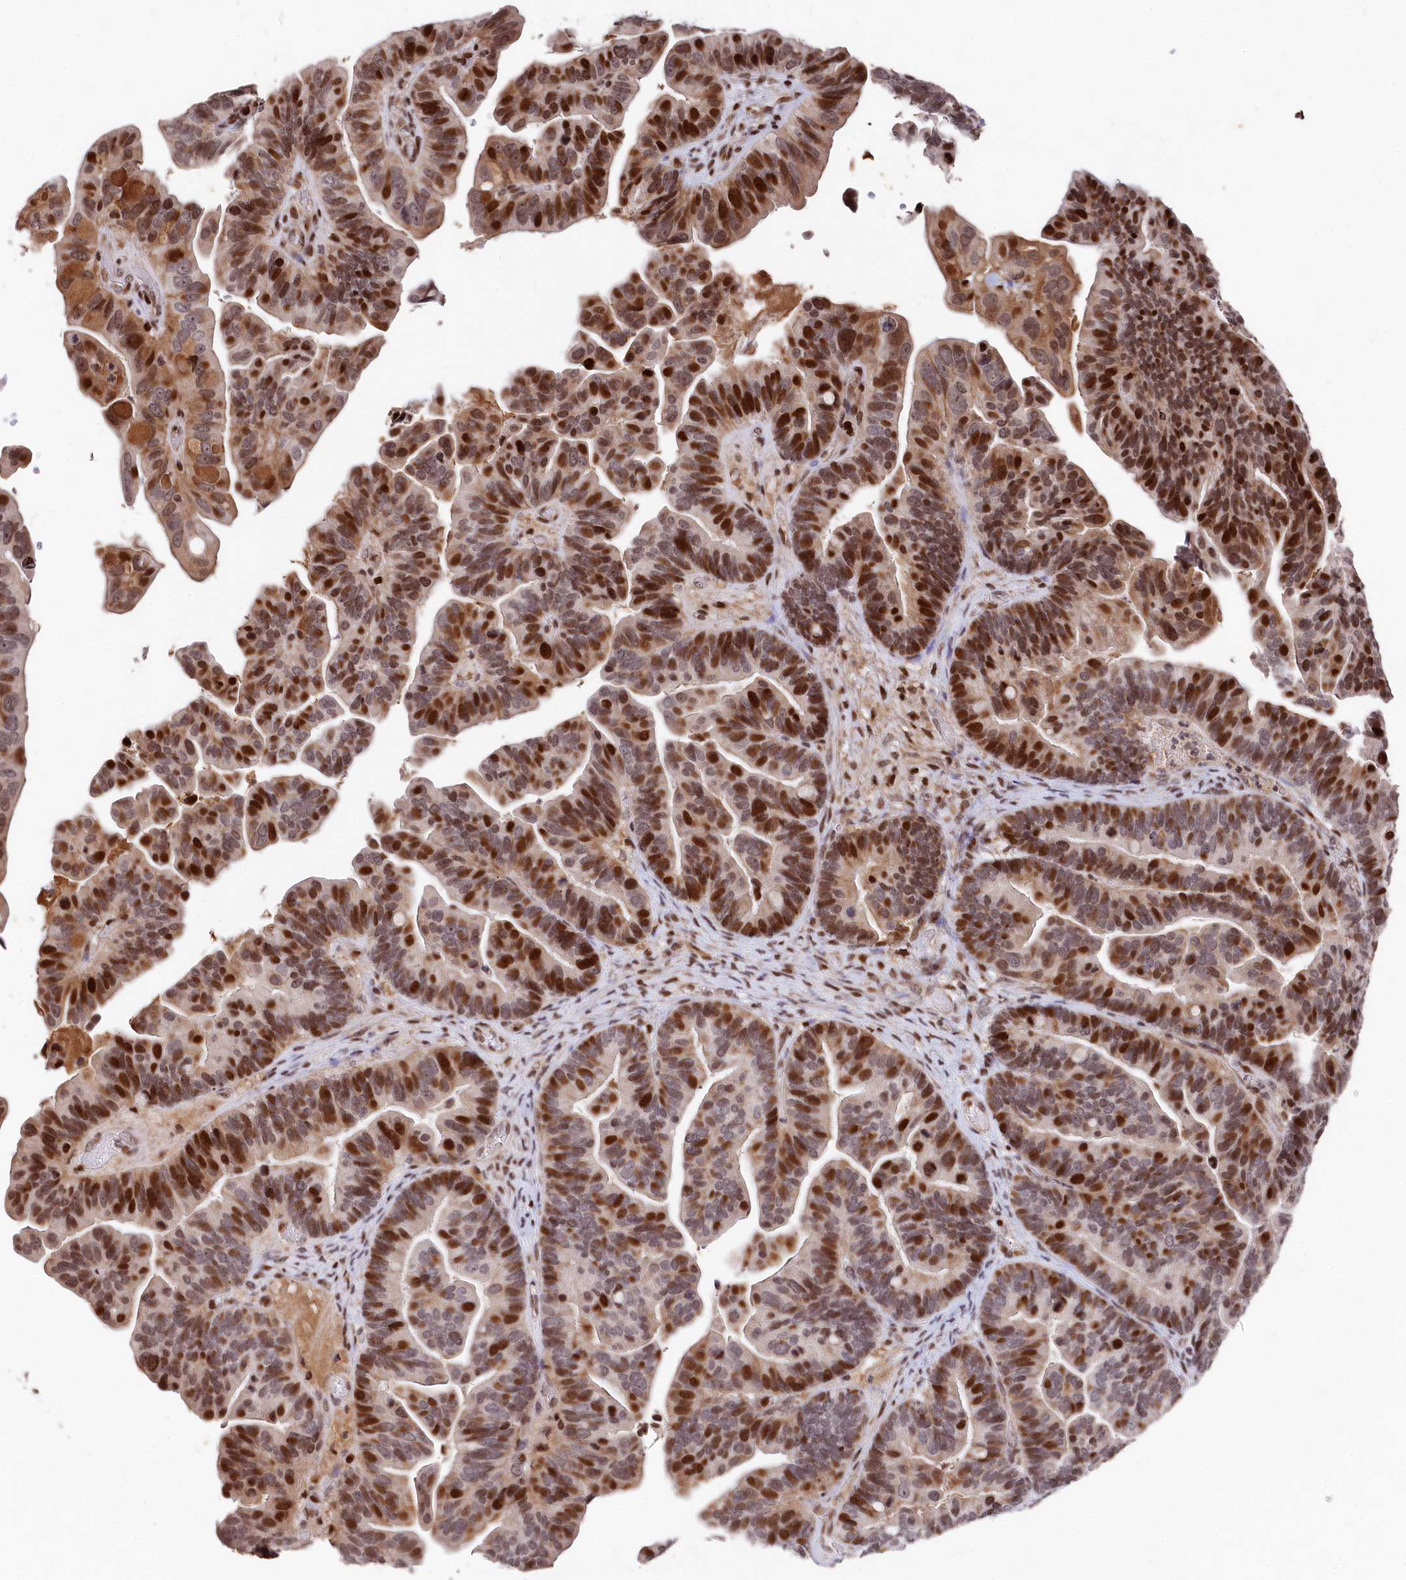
{"staining": {"intensity": "strong", "quantity": "25%-75%", "location": "cytoplasmic/membranous,nuclear"}, "tissue": "ovarian cancer", "cell_type": "Tumor cells", "image_type": "cancer", "snomed": [{"axis": "morphology", "description": "Cystadenocarcinoma, serous, NOS"}, {"axis": "topography", "description": "Ovary"}], "caption": "Ovarian cancer (serous cystadenocarcinoma) stained with DAB (3,3'-diaminobenzidine) immunohistochemistry (IHC) demonstrates high levels of strong cytoplasmic/membranous and nuclear positivity in approximately 25%-75% of tumor cells. The staining is performed using DAB brown chromogen to label protein expression. The nuclei are counter-stained blue using hematoxylin.", "gene": "MCF2L2", "patient": {"sex": "female", "age": 56}}